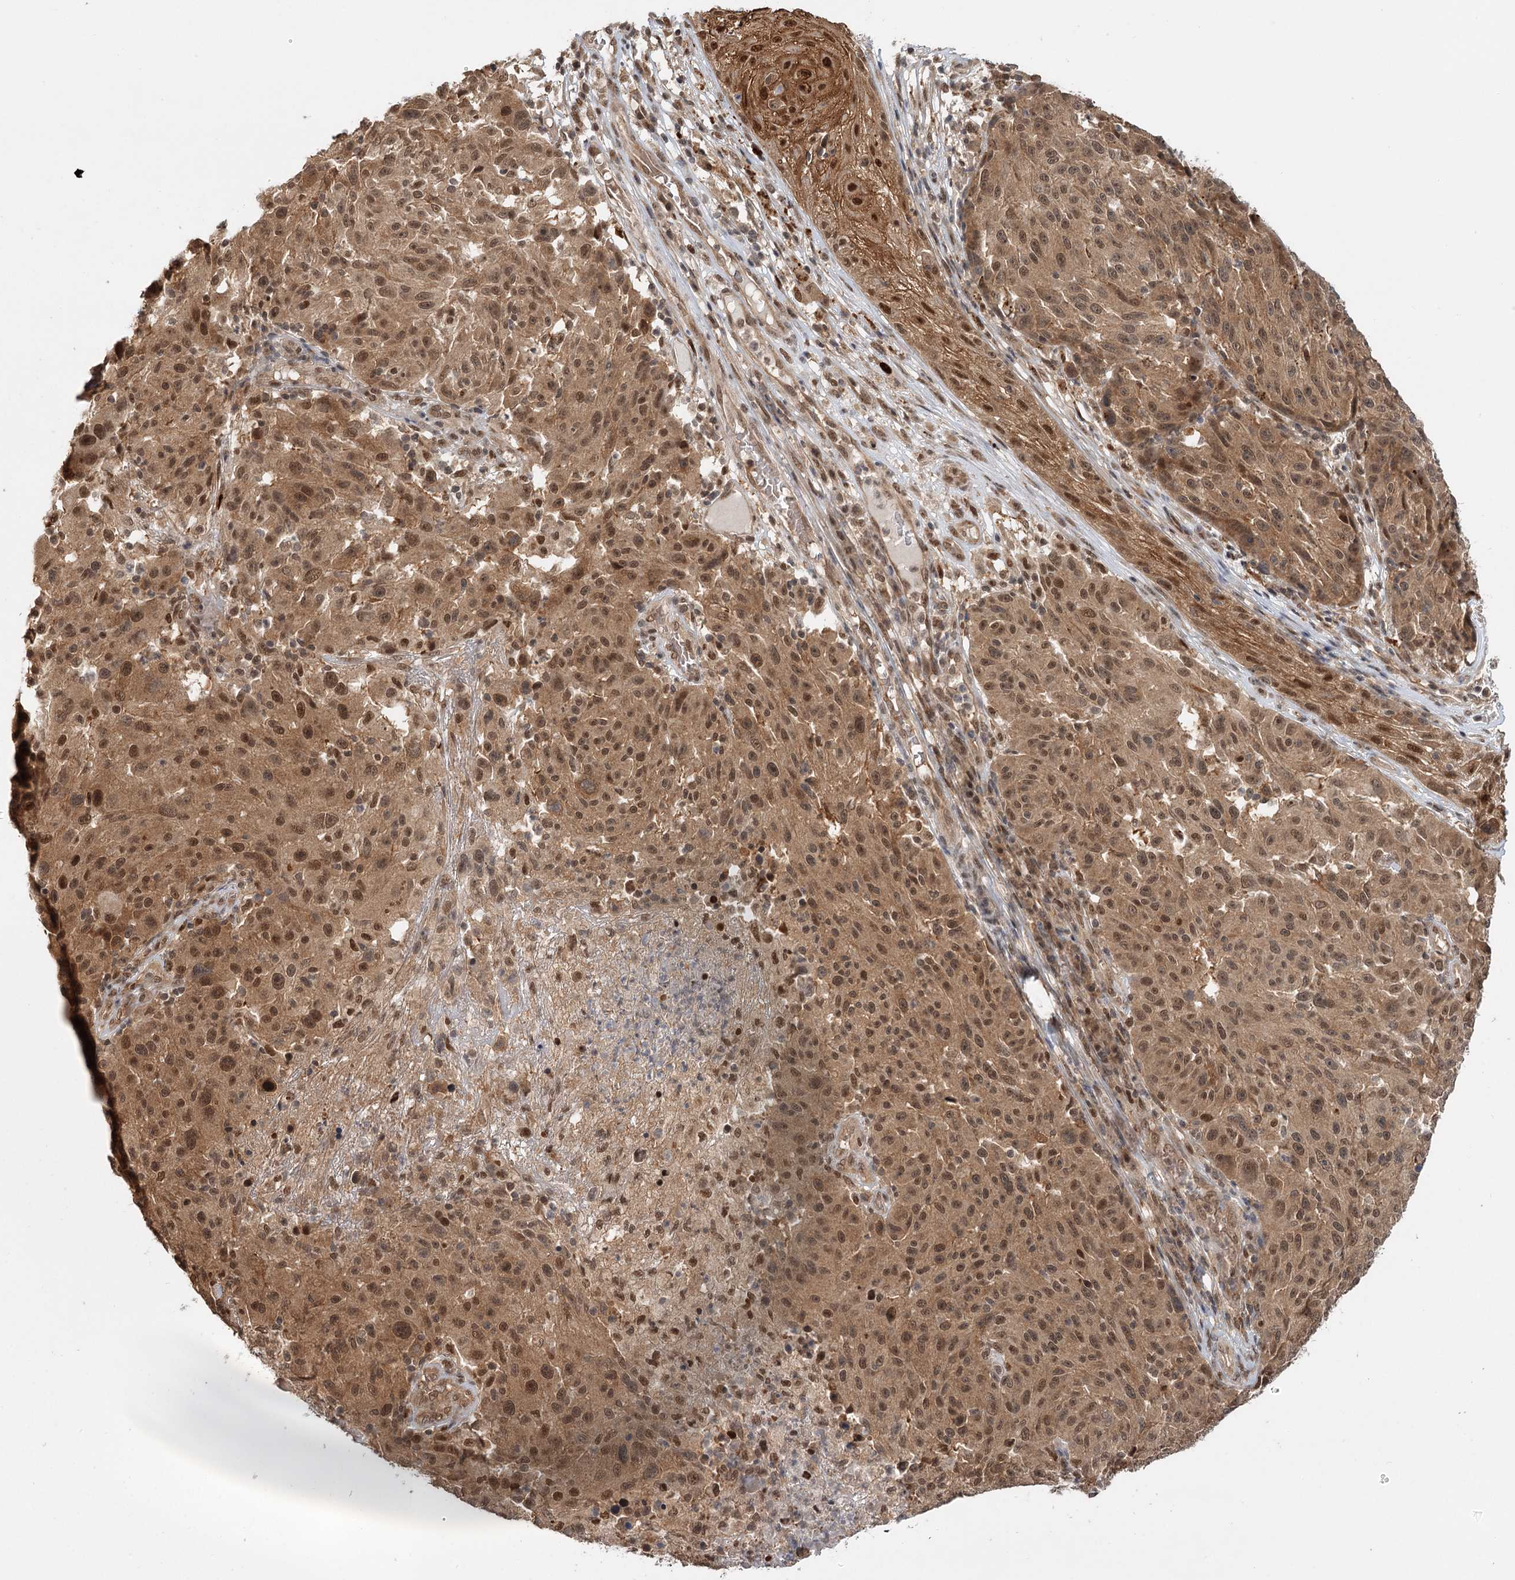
{"staining": {"intensity": "moderate", "quantity": ">75%", "location": "cytoplasmic/membranous,nuclear"}, "tissue": "melanoma", "cell_type": "Tumor cells", "image_type": "cancer", "snomed": [{"axis": "morphology", "description": "Malignant melanoma, NOS"}, {"axis": "topography", "description": "Skin"}], "caption": "About >75% of tumor cells in human melanoma exhibit moderate cytoplasmic/membranous and nuclear protein positivity as visualized by brown immunohistochemical staining.", "gene": "N6AMT1", "patient": {"sex": "male", "age": 53}}